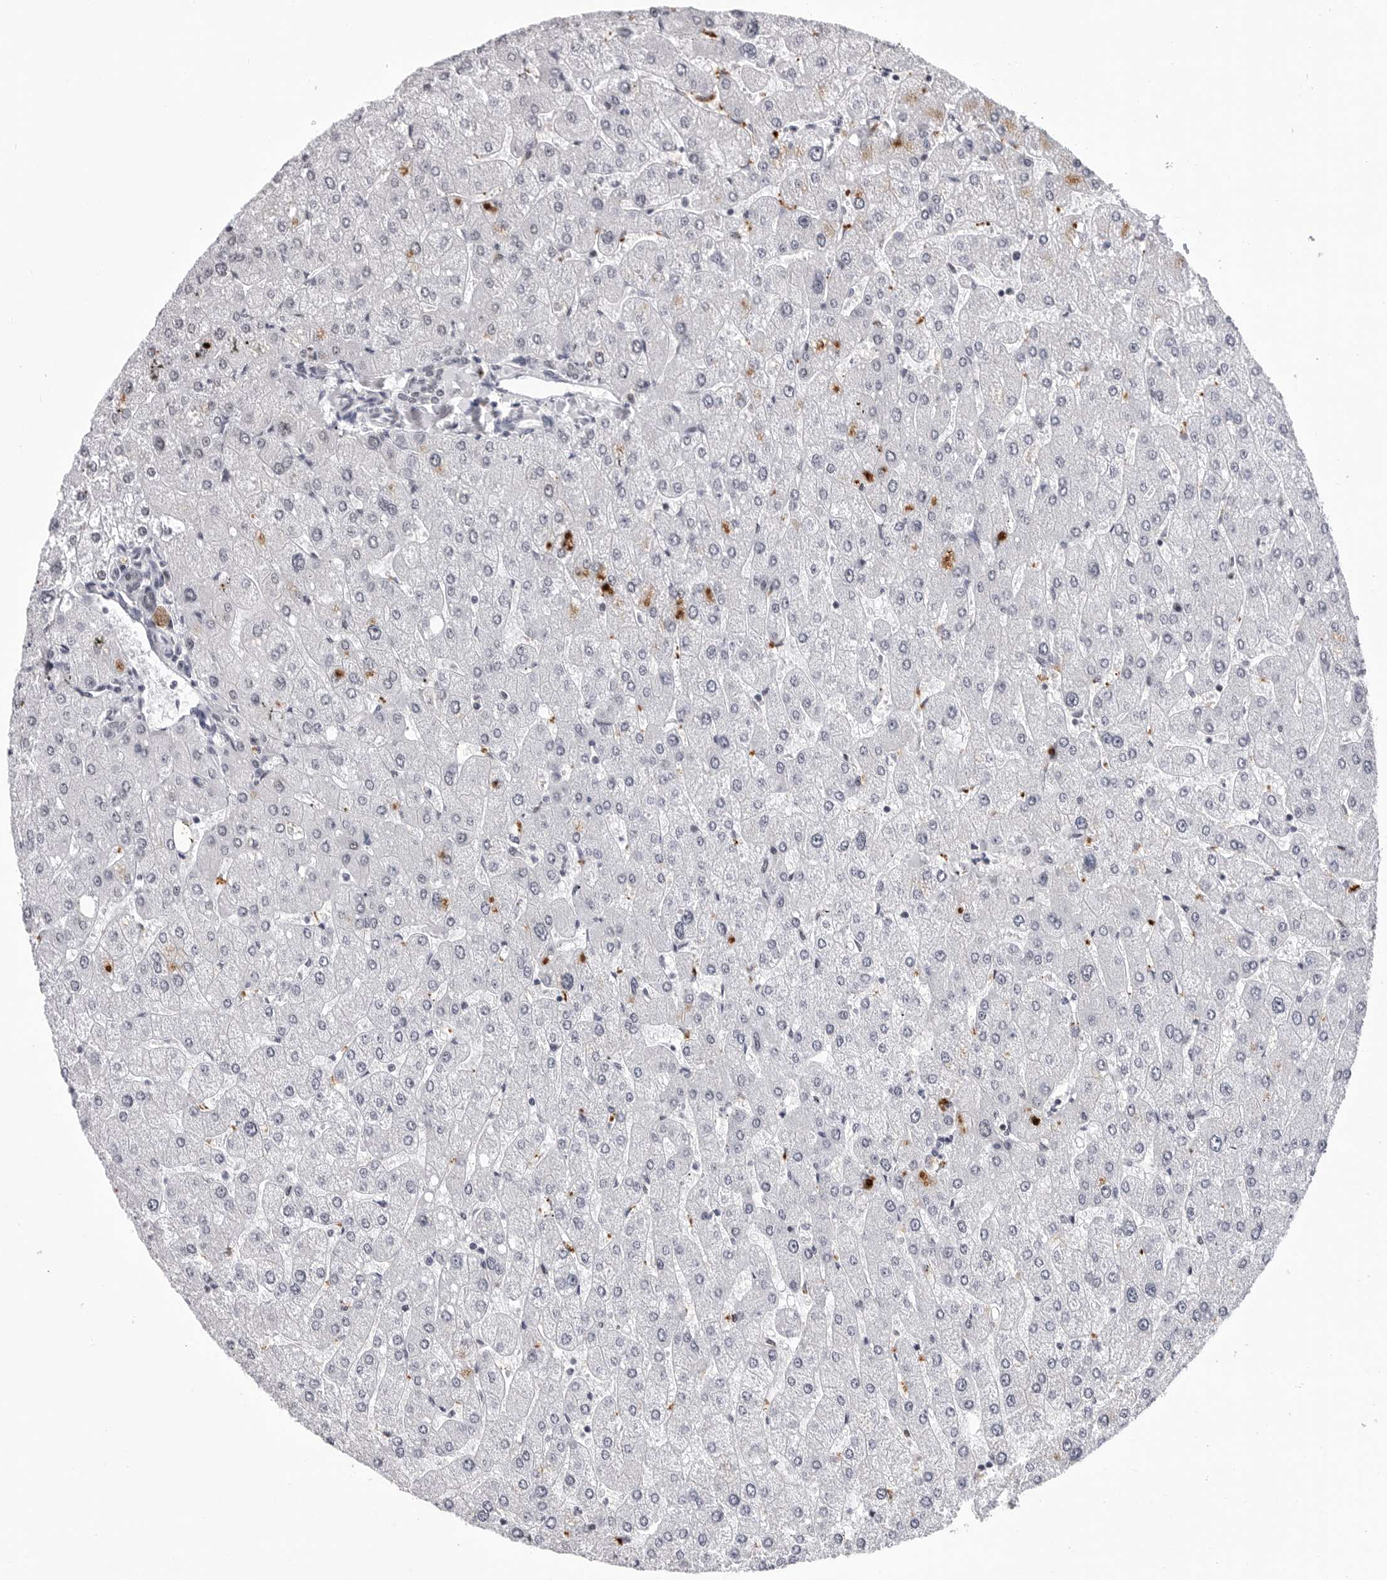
{"staining": {"intensity": "negative", "quantity": "none", "location": "none"}, "tissue": "liver", "cell_type": "Cholangiocytes", "image_type": "normal", "snomed": [{"axis": "morphology", "description": "Normal tissue, NOS"}, {"axis": "topography", "description": "Liver"}], "caption": "An immunohistochemistry (IHC) histopathology image of unremarkable liver is shown. There is no staining in cholangiocytes of liver. (DAB IHC, high magnification).", "gene": "SF3B4", "patient": {"sex": "male", "age": 55}}